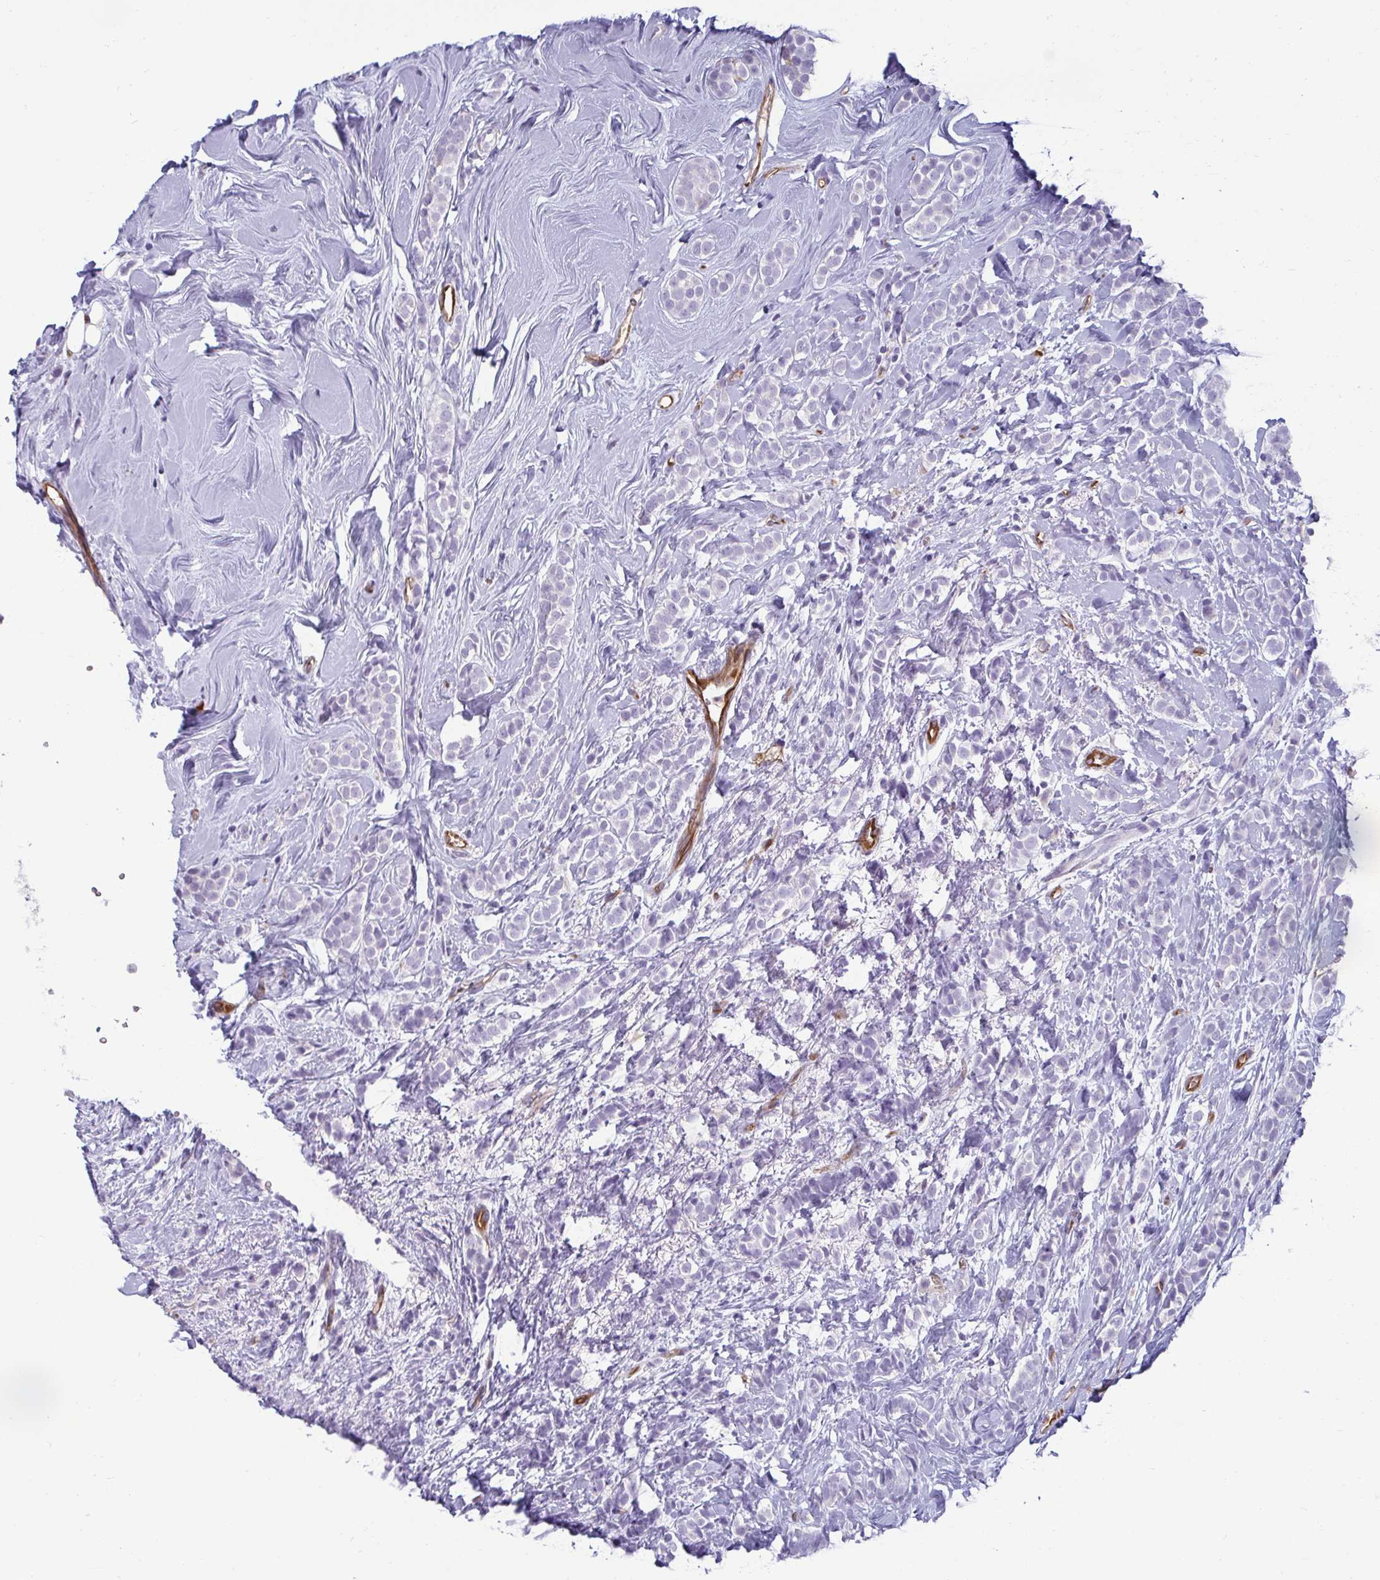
{"staining": {"intensity": "negative", "quantity": "none", "location": "none"}, "tissue": "breast cancer", "cell_type": "Tumor cells", "image_type": "cancer", "snomed": [{"axis": "morphology", "description": "Lobular carcinoma"}, {"axis": "topography", "description": "Breast"}], "caption": "A histopathology image of human breast cancer is negative for staining in tumor cells.", "gene": "PDE2A", "patient": {"sex": "female", "age": 49}}